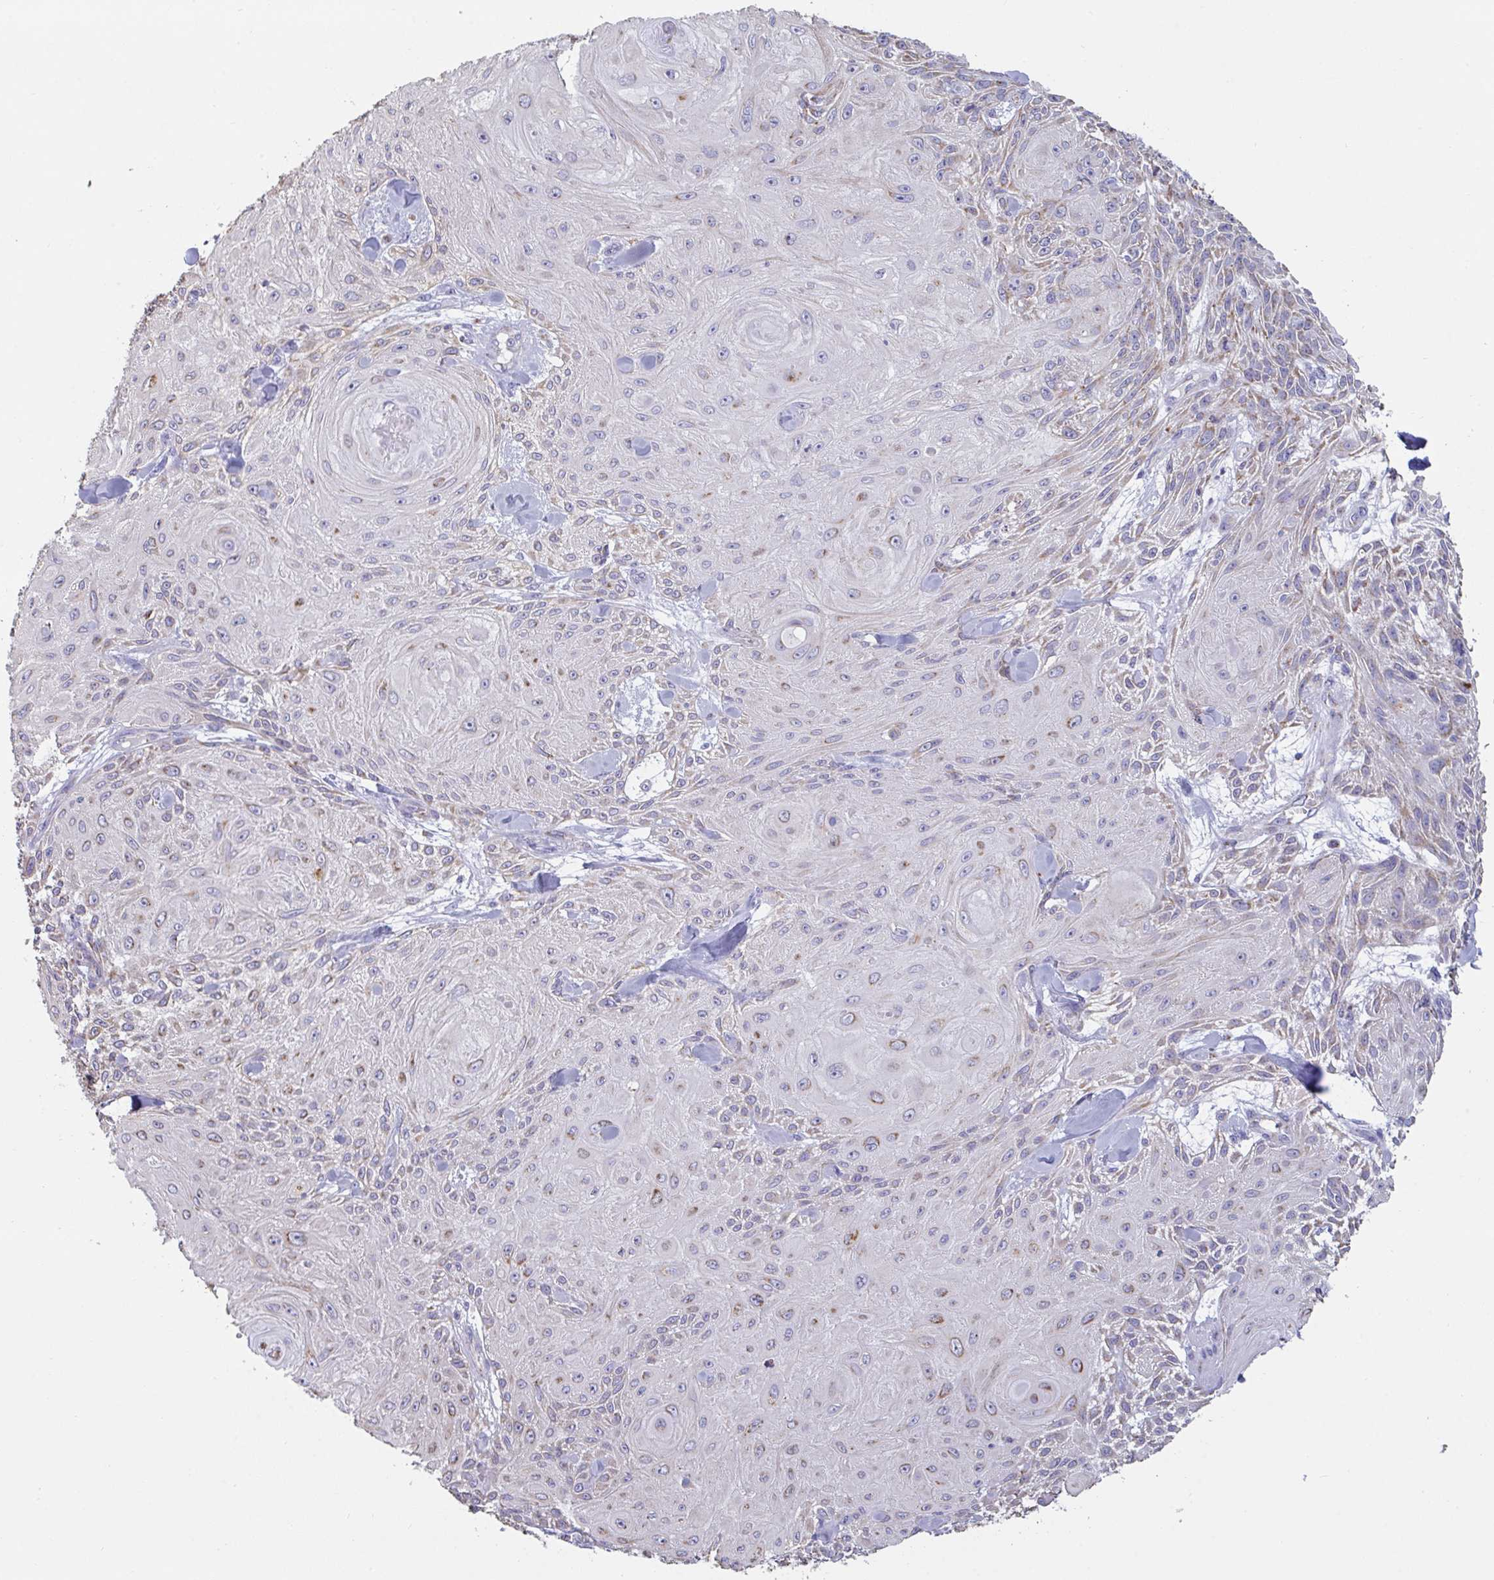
{"staining": {"intensity": "weak", "quantity": "<25%", "location": "cytoplasmic/membranous"}, "tissue": "skin cancer", "cell_type": "Tumor cells", "image_type": "cancer", "snomed": [{"axis": "morphology", "description": "Squamous cell carcinoma, NOS"}, {"axis": "topography", "description": "Skin"}], "caption": "This is an immunohistochemistry (IHC) image of human skin cancer (squamous cell carcinoma). There is no positivity in tumor cells.", "gene": "BCAT2", "patient": {"sex": "male", "age": 88}}